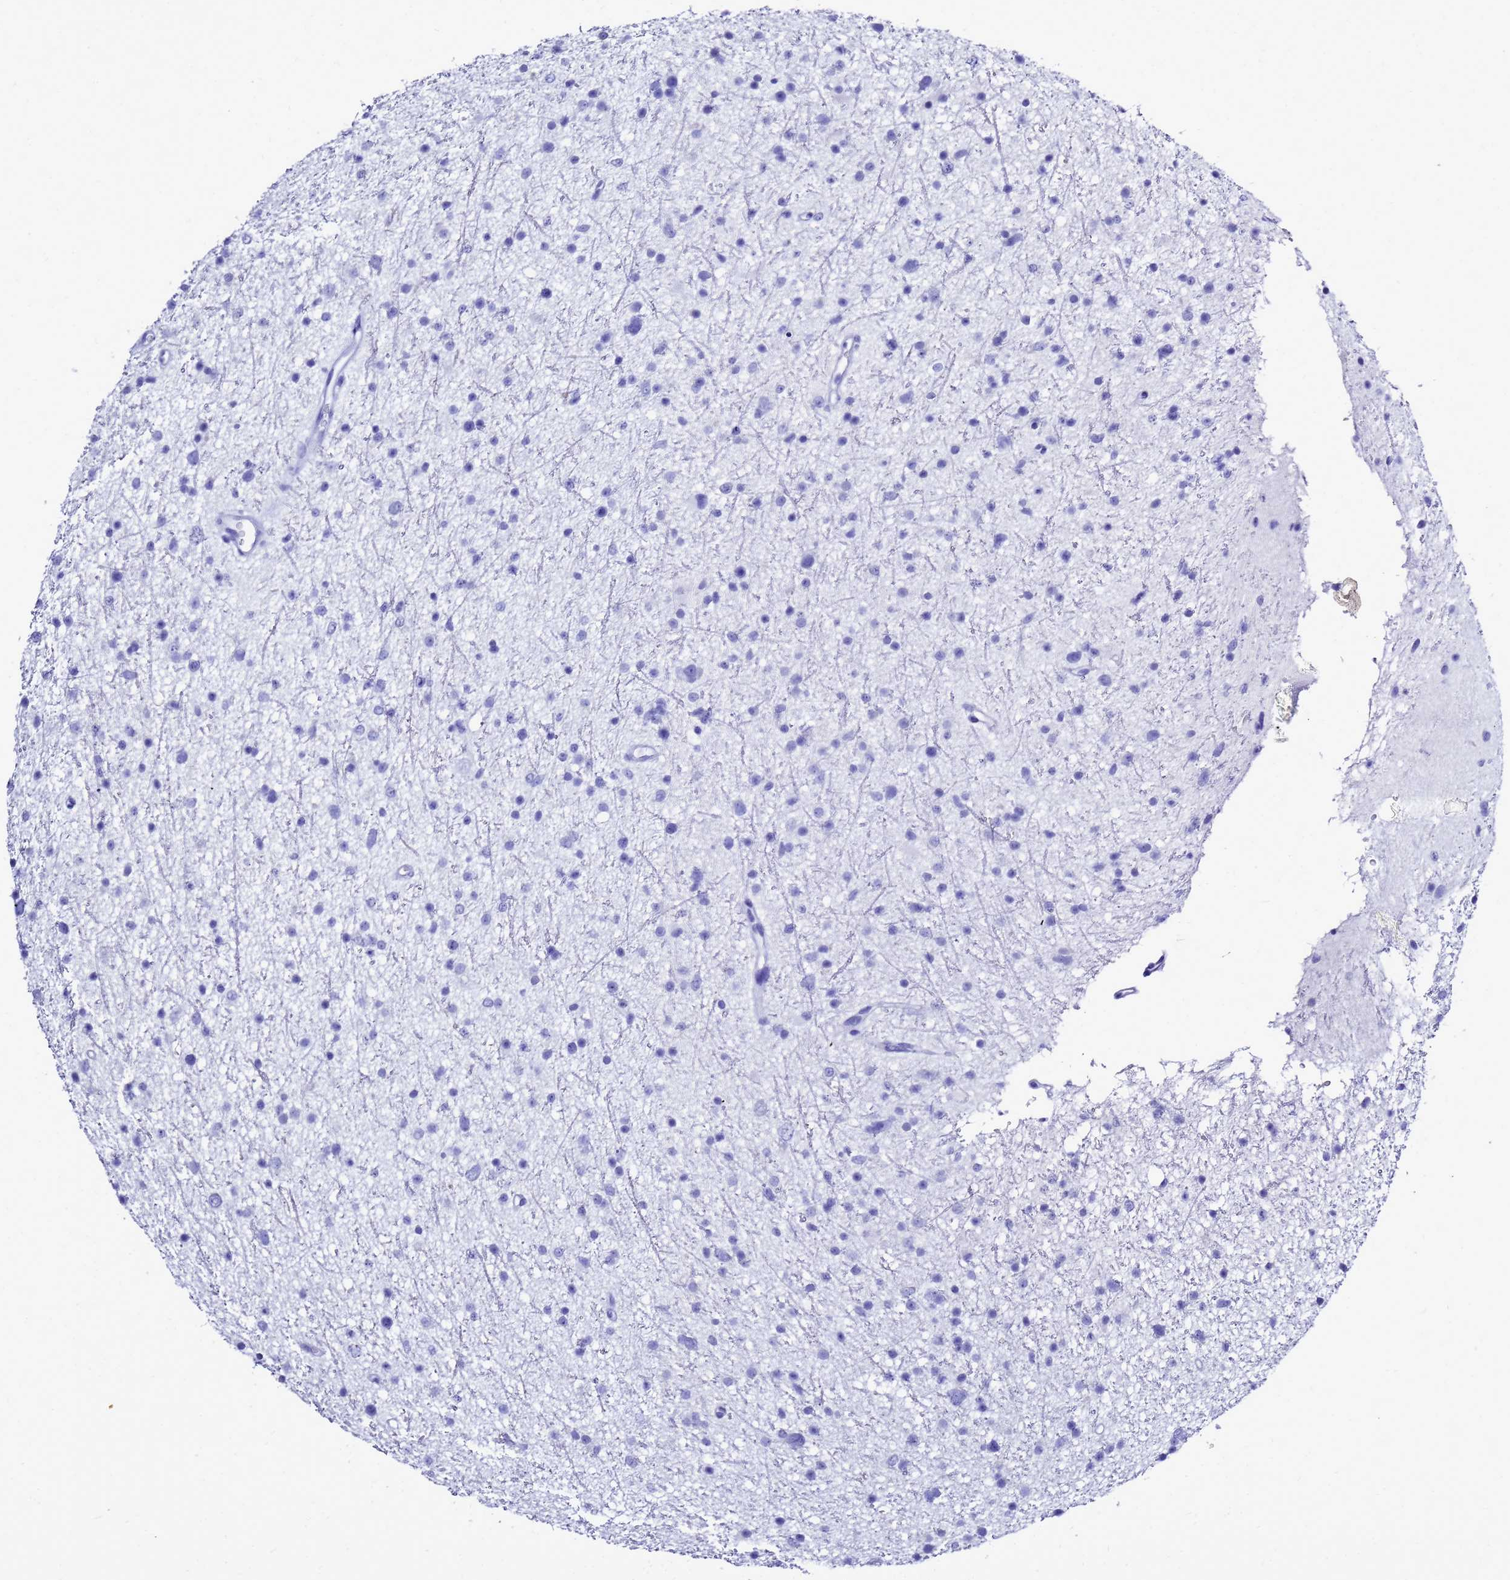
{"staining": {"intensity": "negative", "quantity": "none", "location": "none"}, "tissue": "glioma", "cell_type": "Tumor cells", "image_type": "cancer", "snomed": [{"axis": "morphology", "description": "Glioma, malignant, Low grade"}, {"axis": "topography", "description": "Cerebral cortex"}], "caption": "Tumor cells are negative for brown protein staining in glioma.", "gene": "LIPF", "patient": {"sex": "female", "age": 39}}